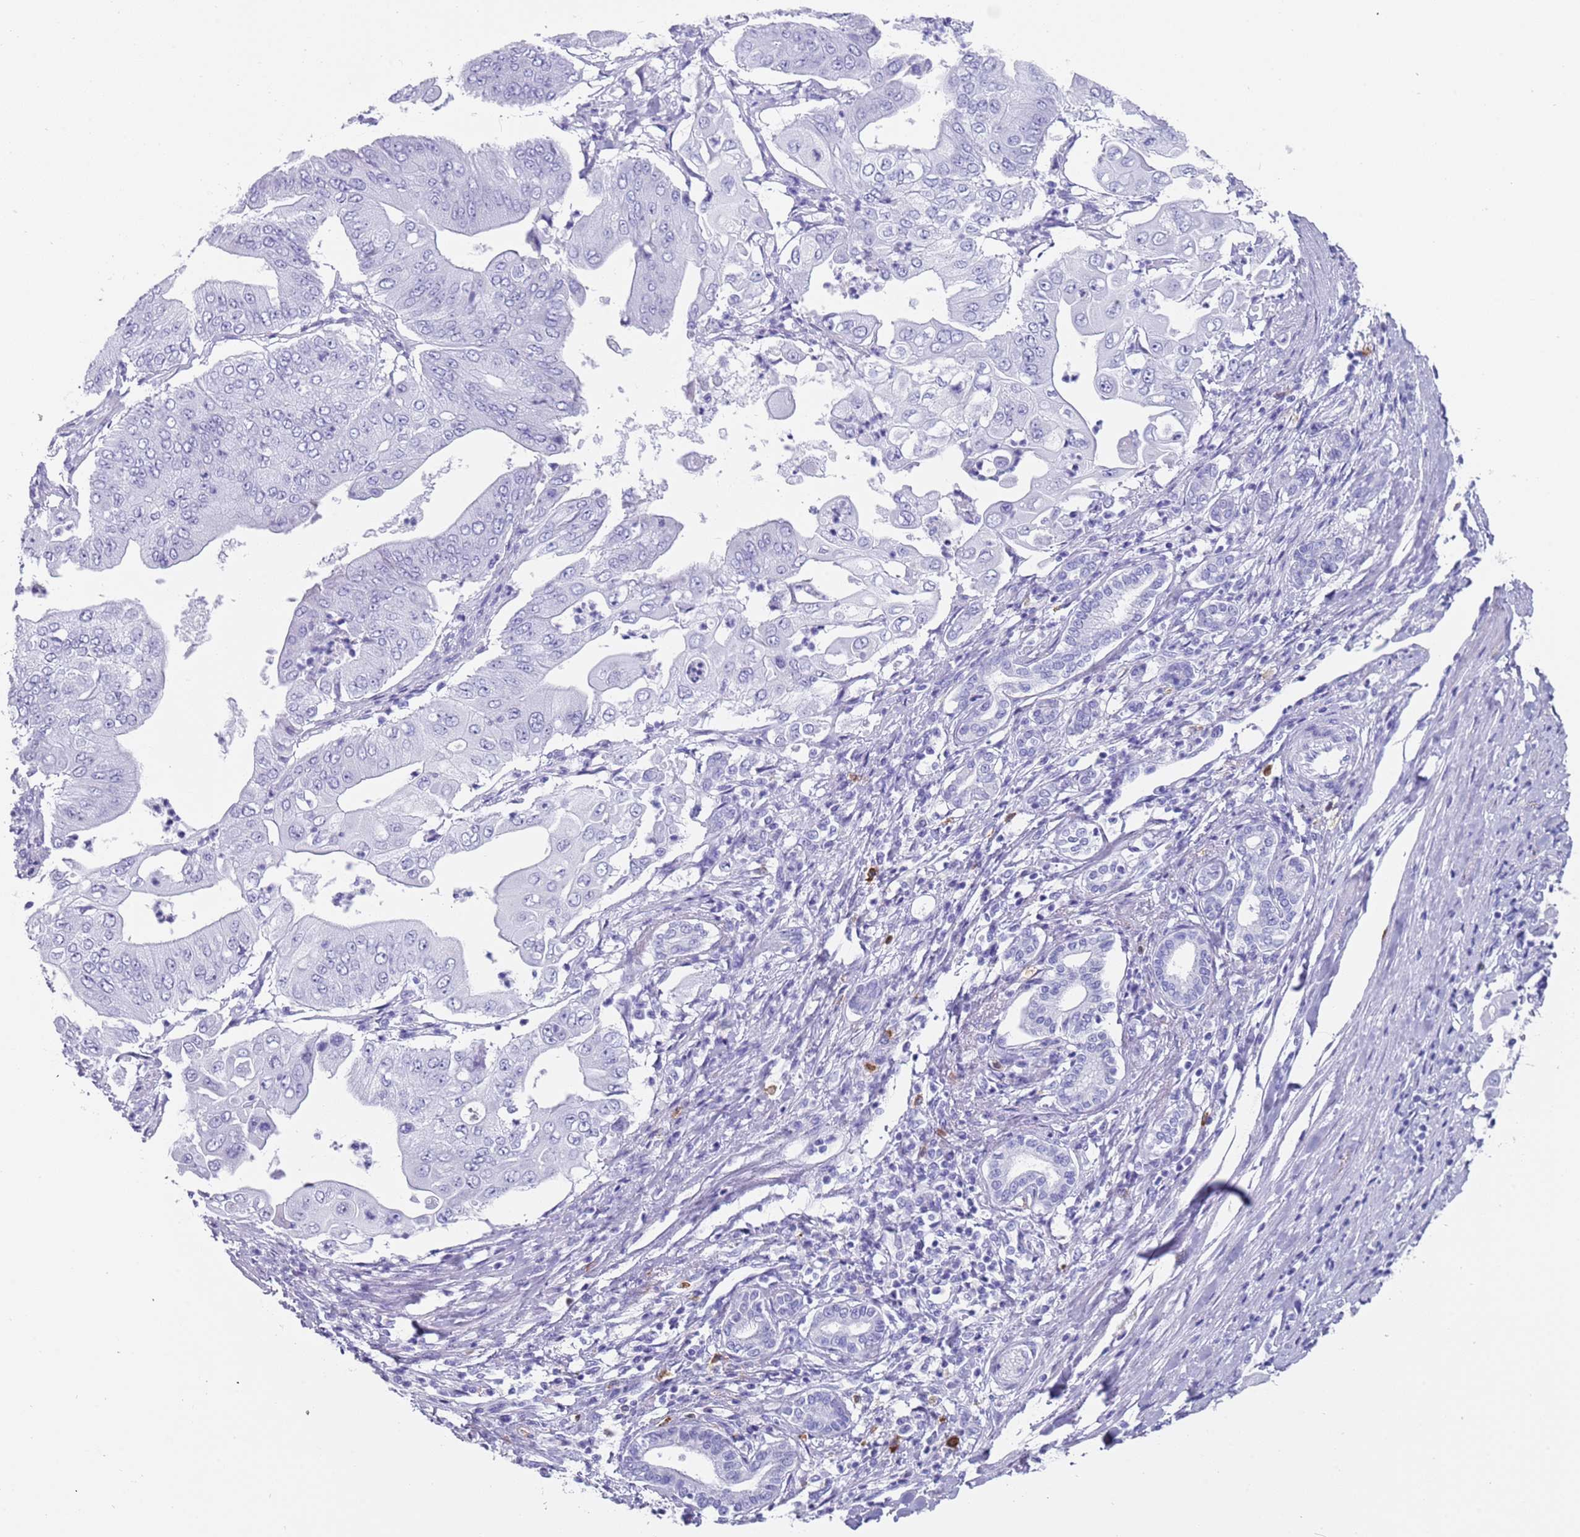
{"staining": {"intensity": "negative", "quantity": "none", "location": "none"}, "tissue": "pancreatic cancer", "cell_type": "Tumor cells", "image_type": "cancer", "snomed": [{"axis": "morphology", "description": "Adenocarcinoma, NOS"}, {"axis": "topography", "description": "Pancreas"}], "caption": "Histopathology image shows no significant protein positivity in tumor cells of pancreatic cancer (adenocarcinoma).", "gene": "MYADML2", "patient": {"sex": "female", "age": 77}}